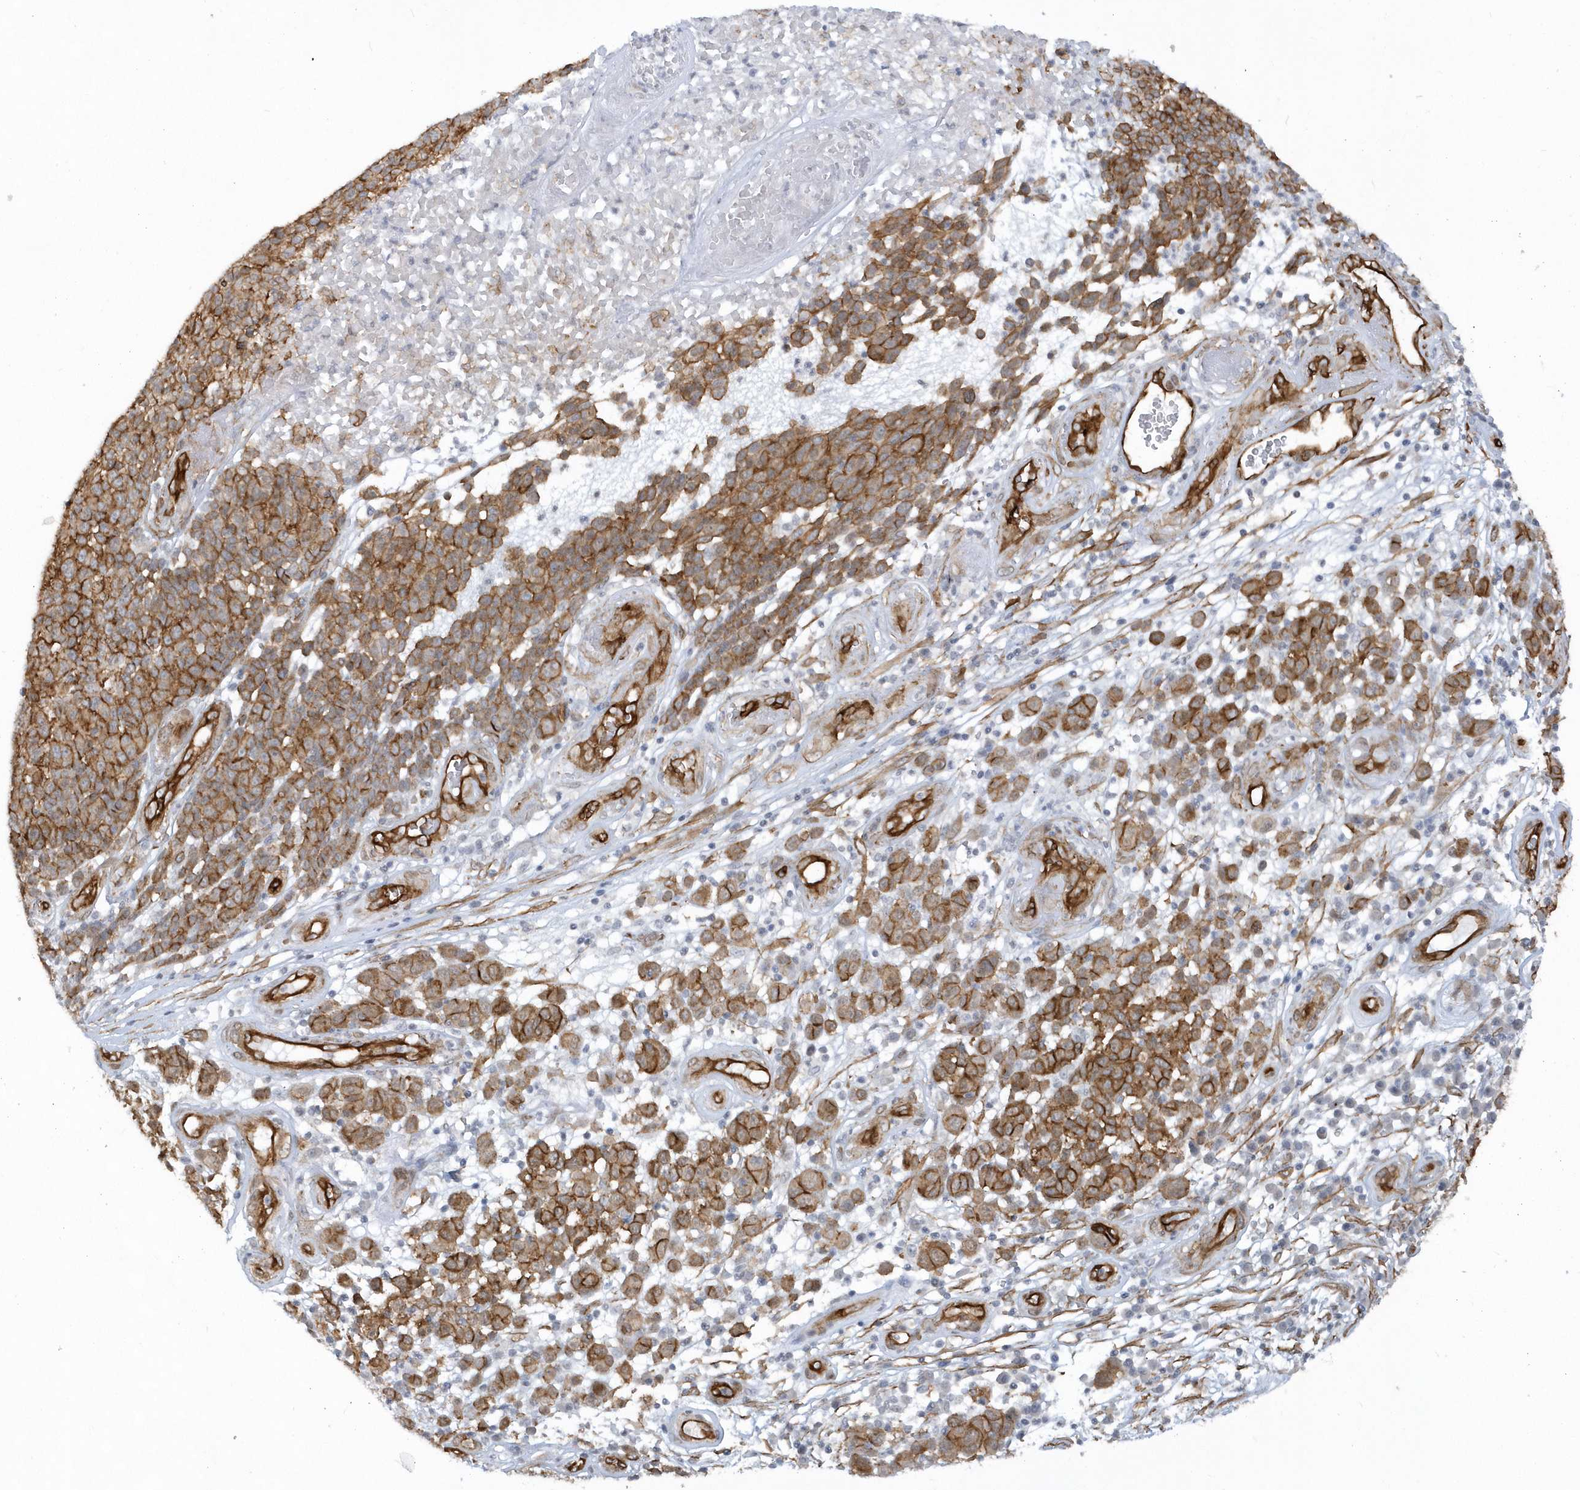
{"staining": {"intensity": "moderate", "quantity": ">75%", "location": "cytoplasmic/membranous"}, "tissue": "melanoma", "cell_type": "Tumor cells", "image_type": "cancer", "snomed": [{"axis": "morphology", "description": "Malignant melanoma, NOS"}, {"axis": "topography", "description": "Skin"}], "caption": "Moderate cytoplasmic/membranous staining is seen in about >75% of tumor cells in melanoma.", "gene": "RAI14", "patient": {"sex": "male", "age": 49}}